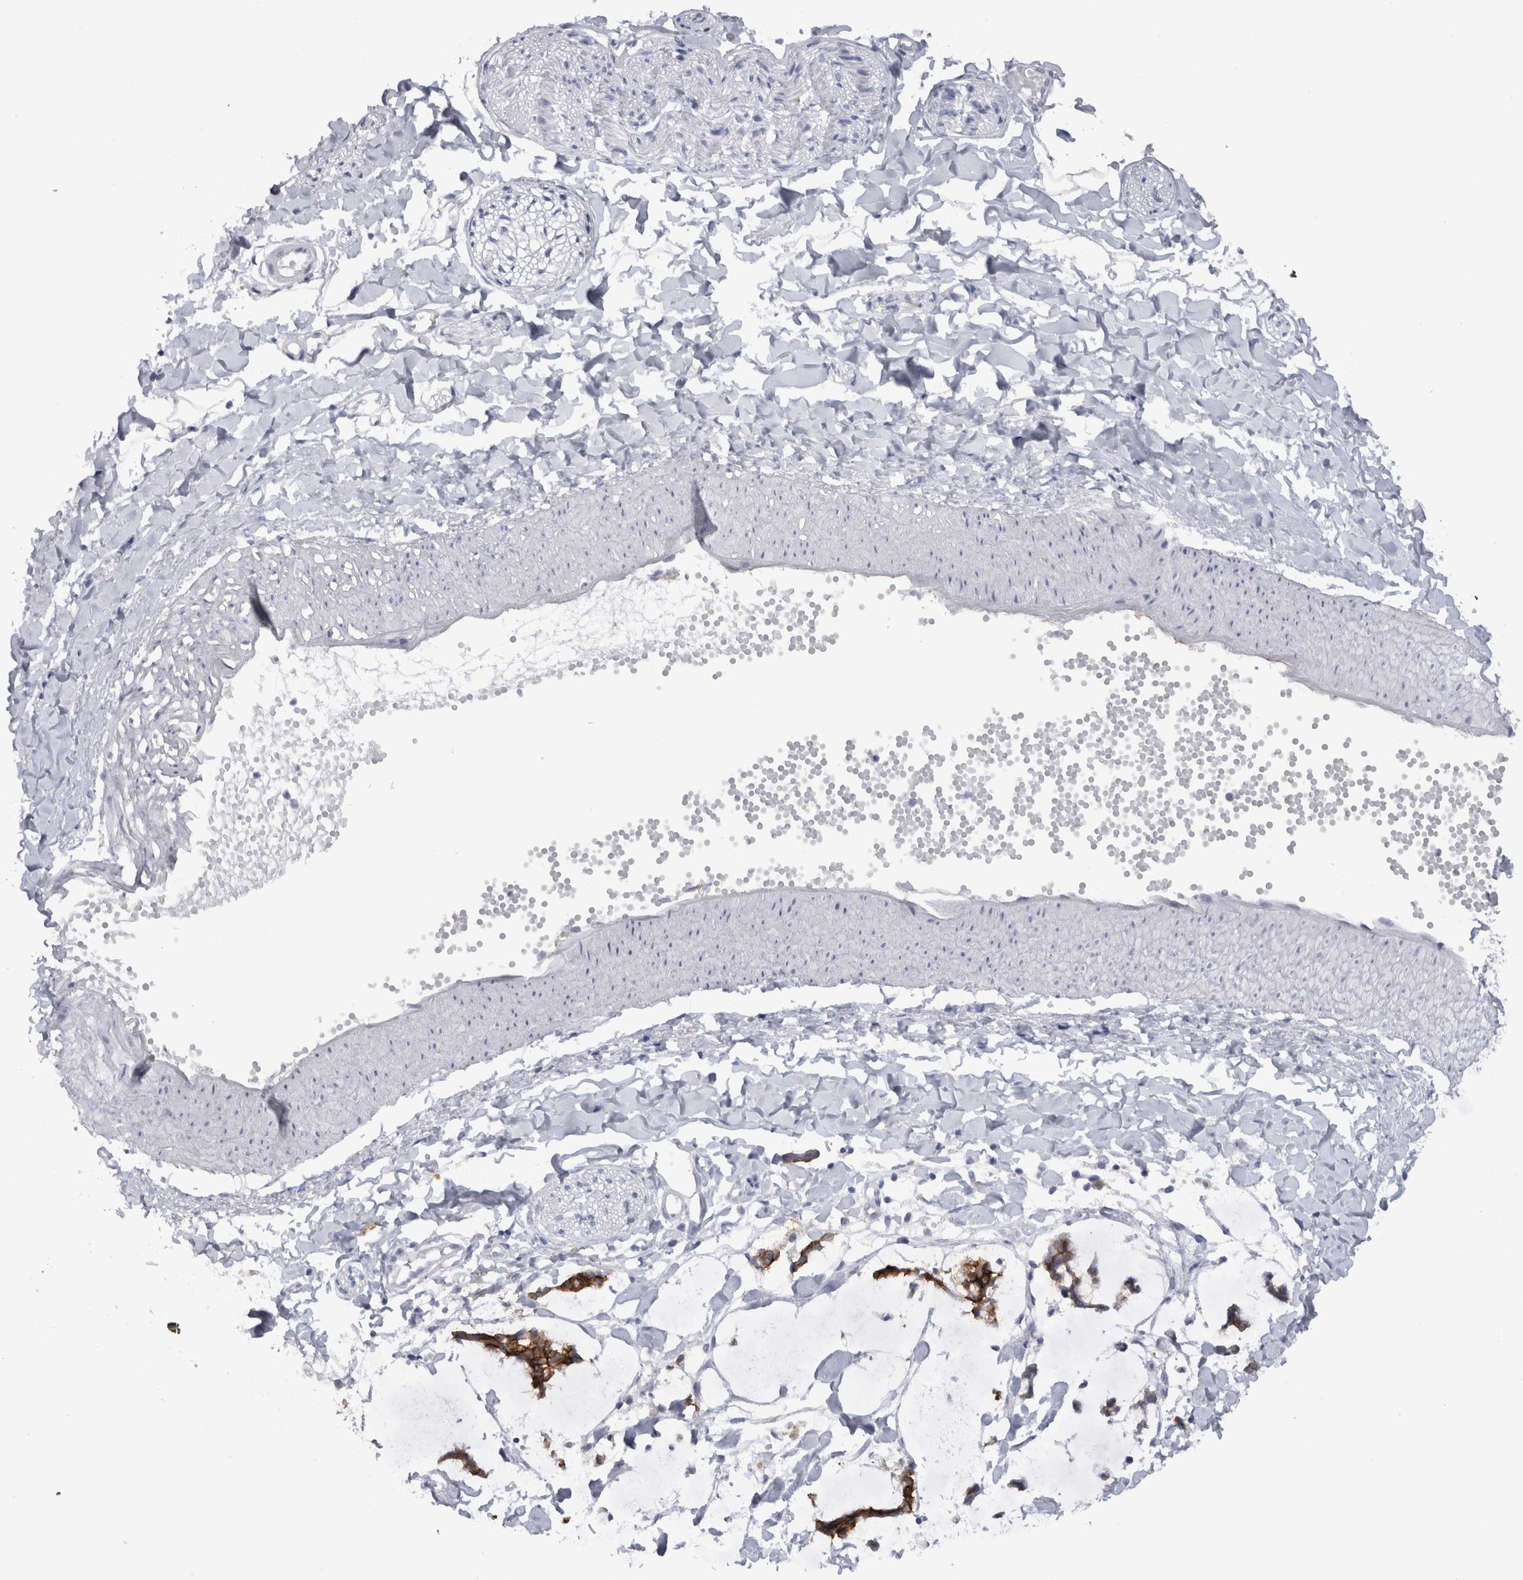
{"staining": {"intensity": "negative", "quantity": "none", "location": "none"}, "tissue": "adipose tissue", "cell_type": "Adipocytes", "image_type": "normal", "snomed": [{"axis": "morphology", "description": "Normal tissue, NOS"}, {"axis": "morphology", "description": "Adenocarcinoma, NOS"}, {"axis": "topography", "description": "Colon"}, {"axis": "topography", "description": "Peripheral nerve tissue"}], "caption": "A high-resolution photomicrograph shows immunohistochemistry (IHC) staining of unremarkable adipose tissue, which displays no significant expression in adipocytes.", "gene": "CDH17", "patient": {"sex": "male", "age": 14}}